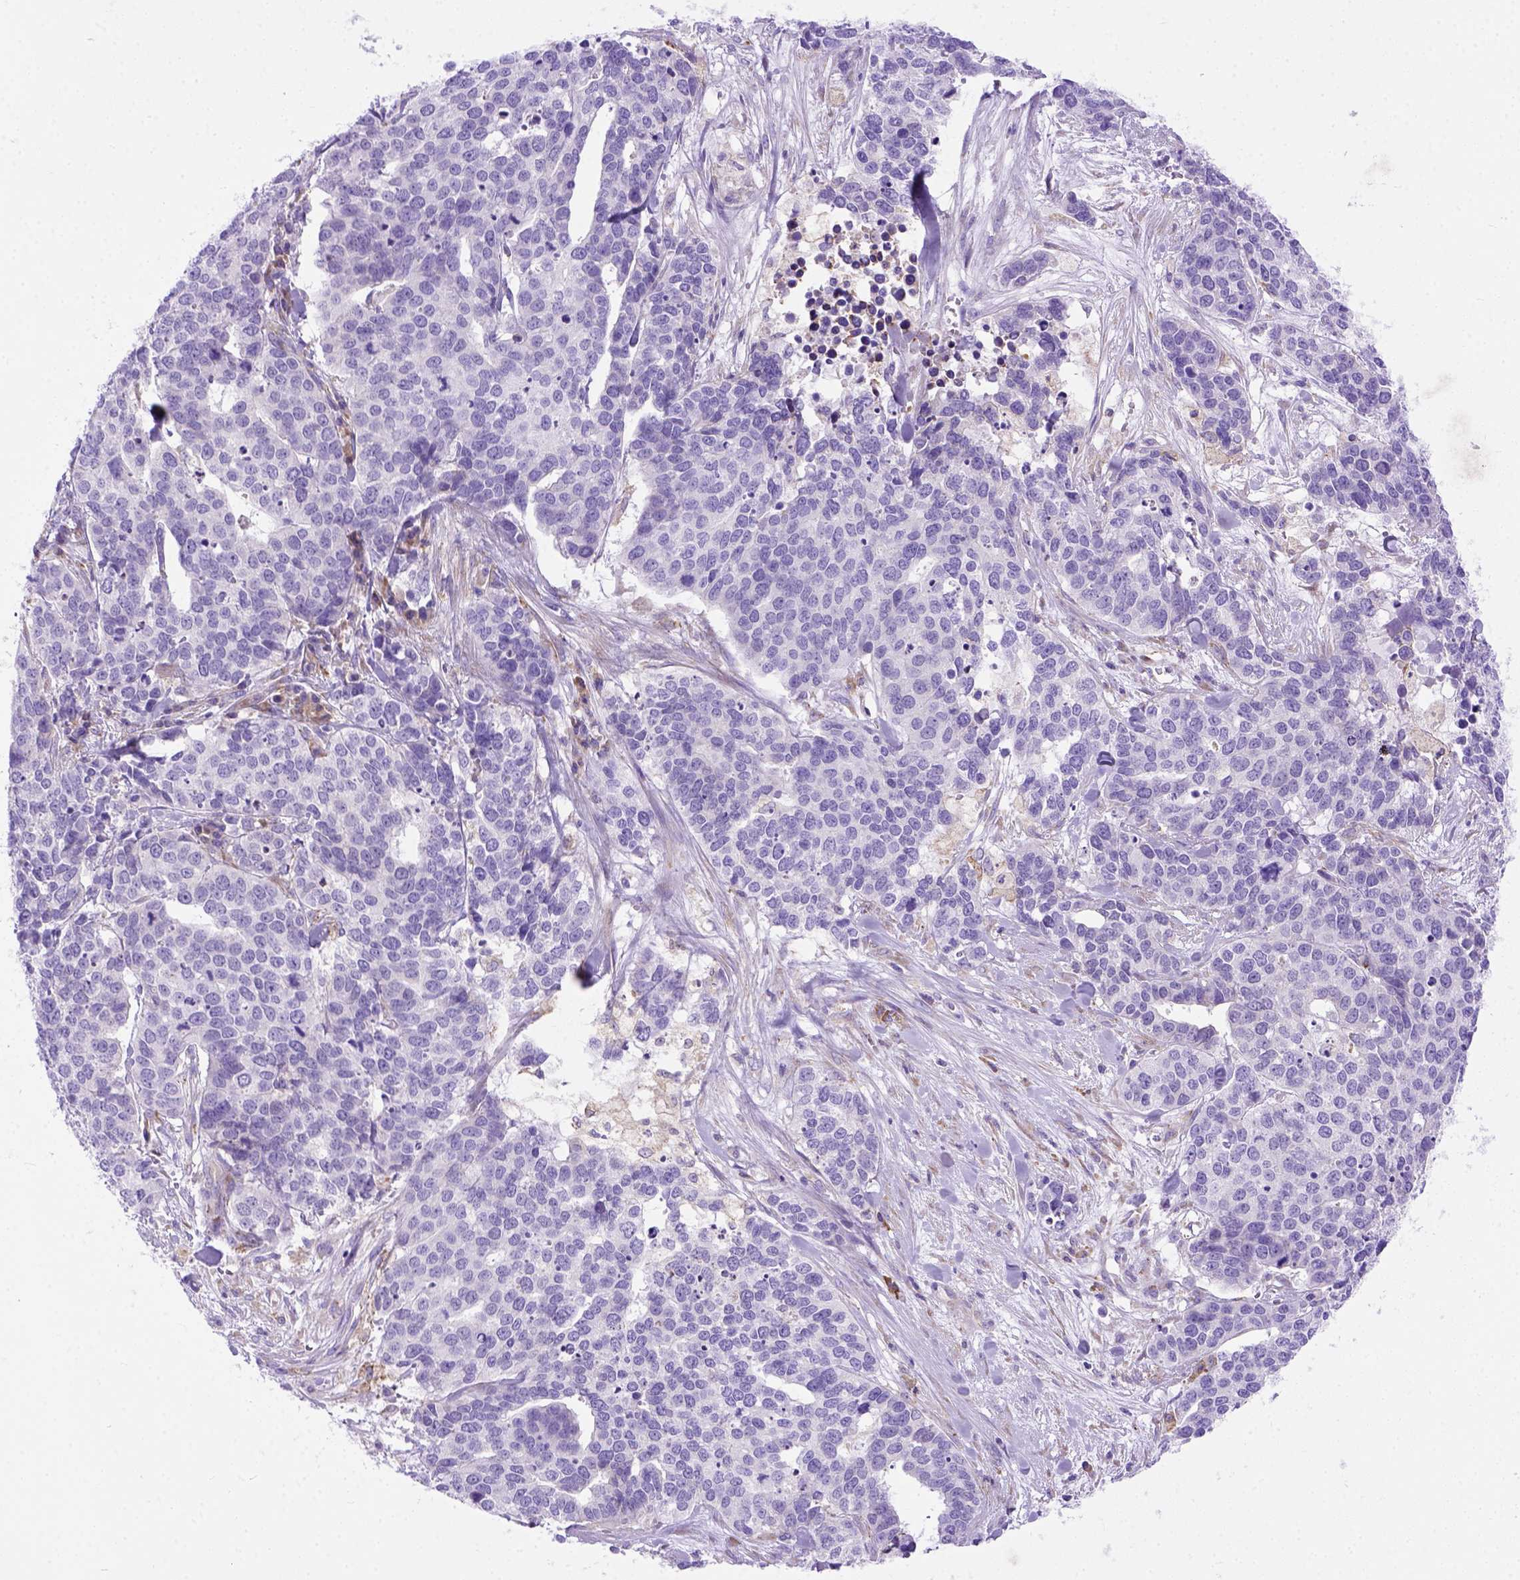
{"staining": {"intensity": "negative", "quantity": "none", "location": "none"}, "tissue": "ovarian cancer", "cell_type": "Tumor cells", "image_type": "cancer", "snomed": [{"axis": "morphology", "description": "Carcinoma, endometroid"}, {"axis": "topography", "description": "Ovary"}], "caption": "DAB (3,3'-diaminobenzidine) immunohistochemical staining of ovarian cancer (endometroid carcinoma) shows no significant positivity in tumor cells. (Immunohistochemistry (ihc), brightfield microscopy, high magnification).", "gene": "PLK4", "patient": {"sex": "female", "age": 65}}